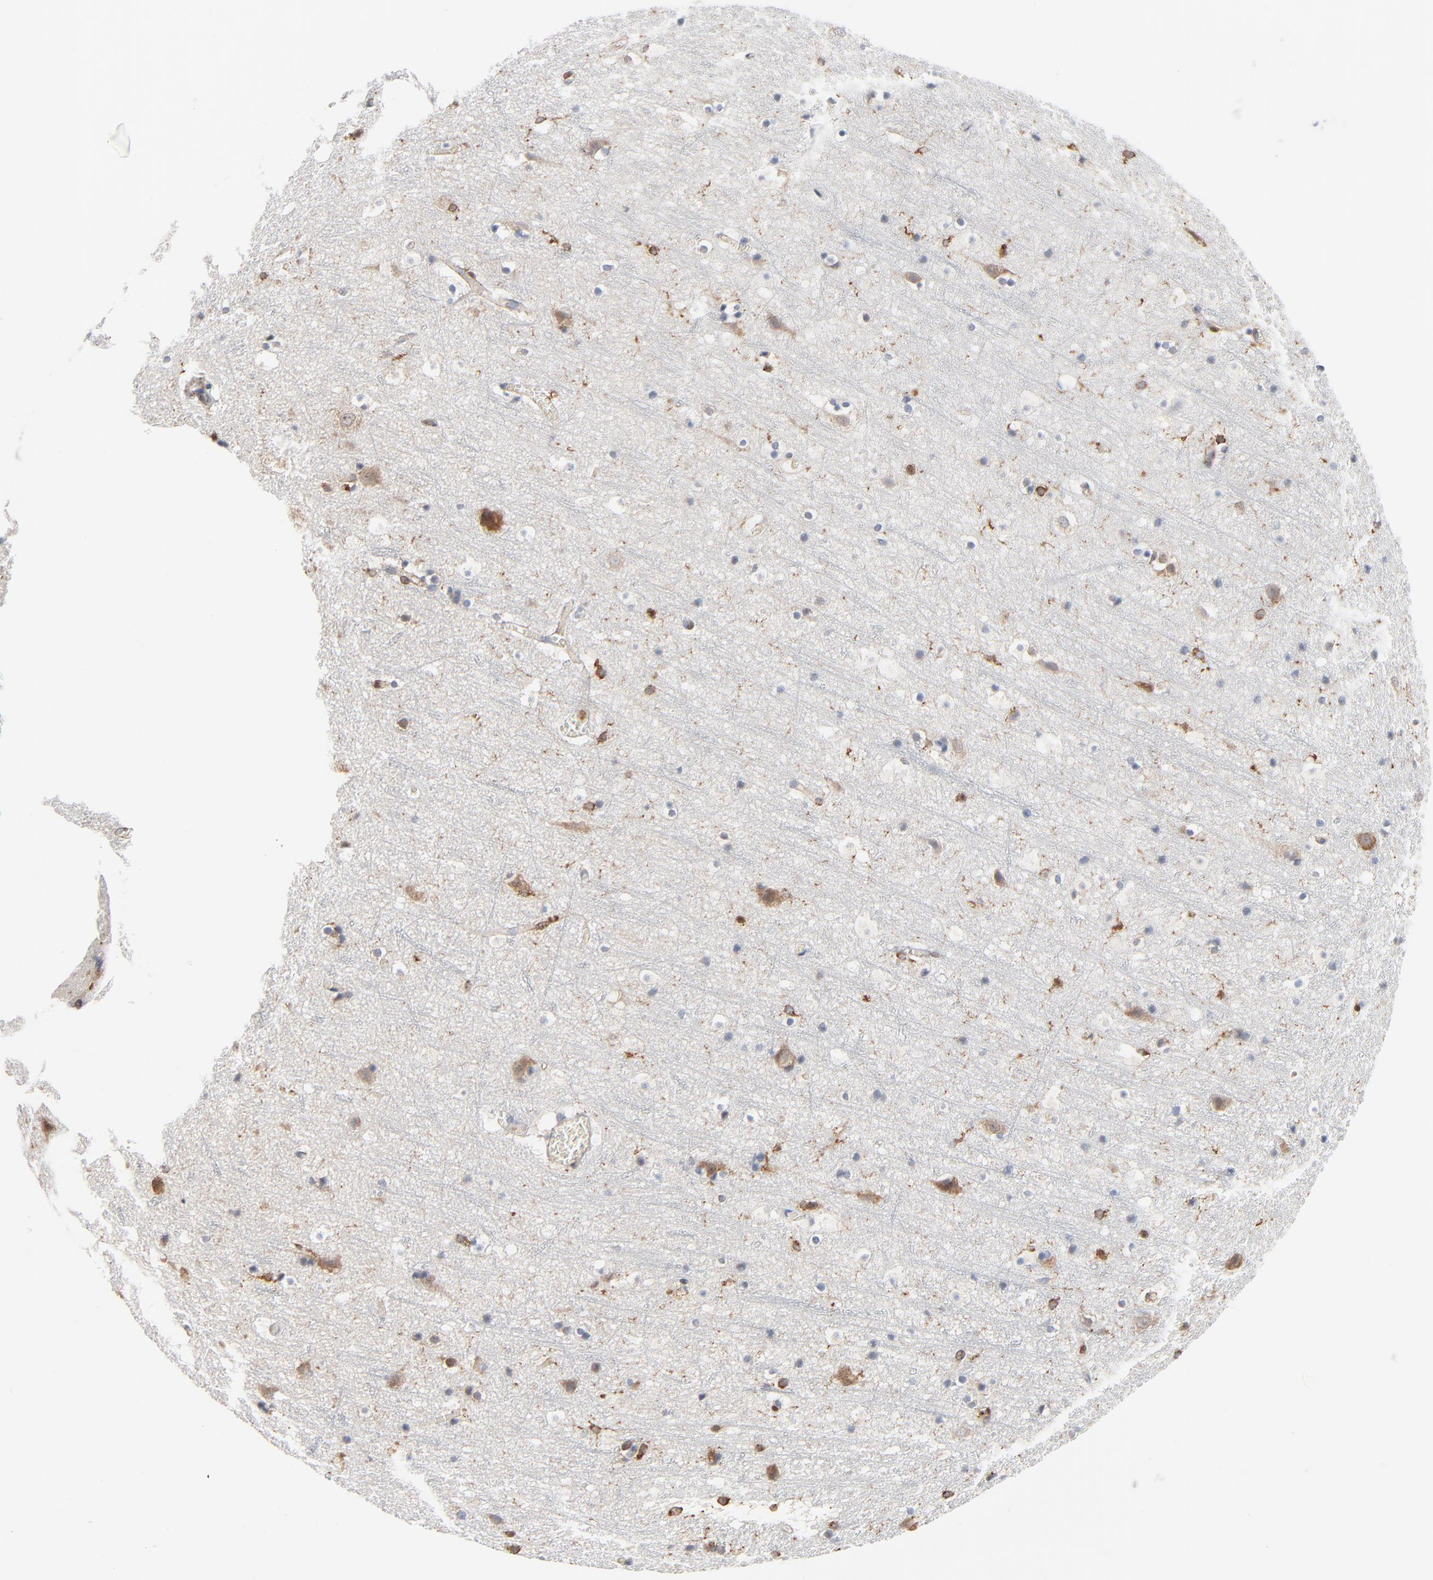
{"staining": {"intensity": "negative", "quantity": "none", "location": "none"}, "tissue": "cerebral cortex", "cell_type": "Endothelial cells", "image_type": "normal", "snomed": [{"axis": "morphology", "description": "Normal tissue, NOS"}, {"axis": "topography", "description": "Cerebral cortex"}], "caption": "High magnification brightfield microscopy of unremarkable cerebral cortex stained with DAB (3,3'-diaminobenzidine) (brown) and counterstained with hematoxylin (blue): endothelial cells show no significant expression.", "gene": "SH3KBP1", "patient": {"sex": "male", "age": 45}}